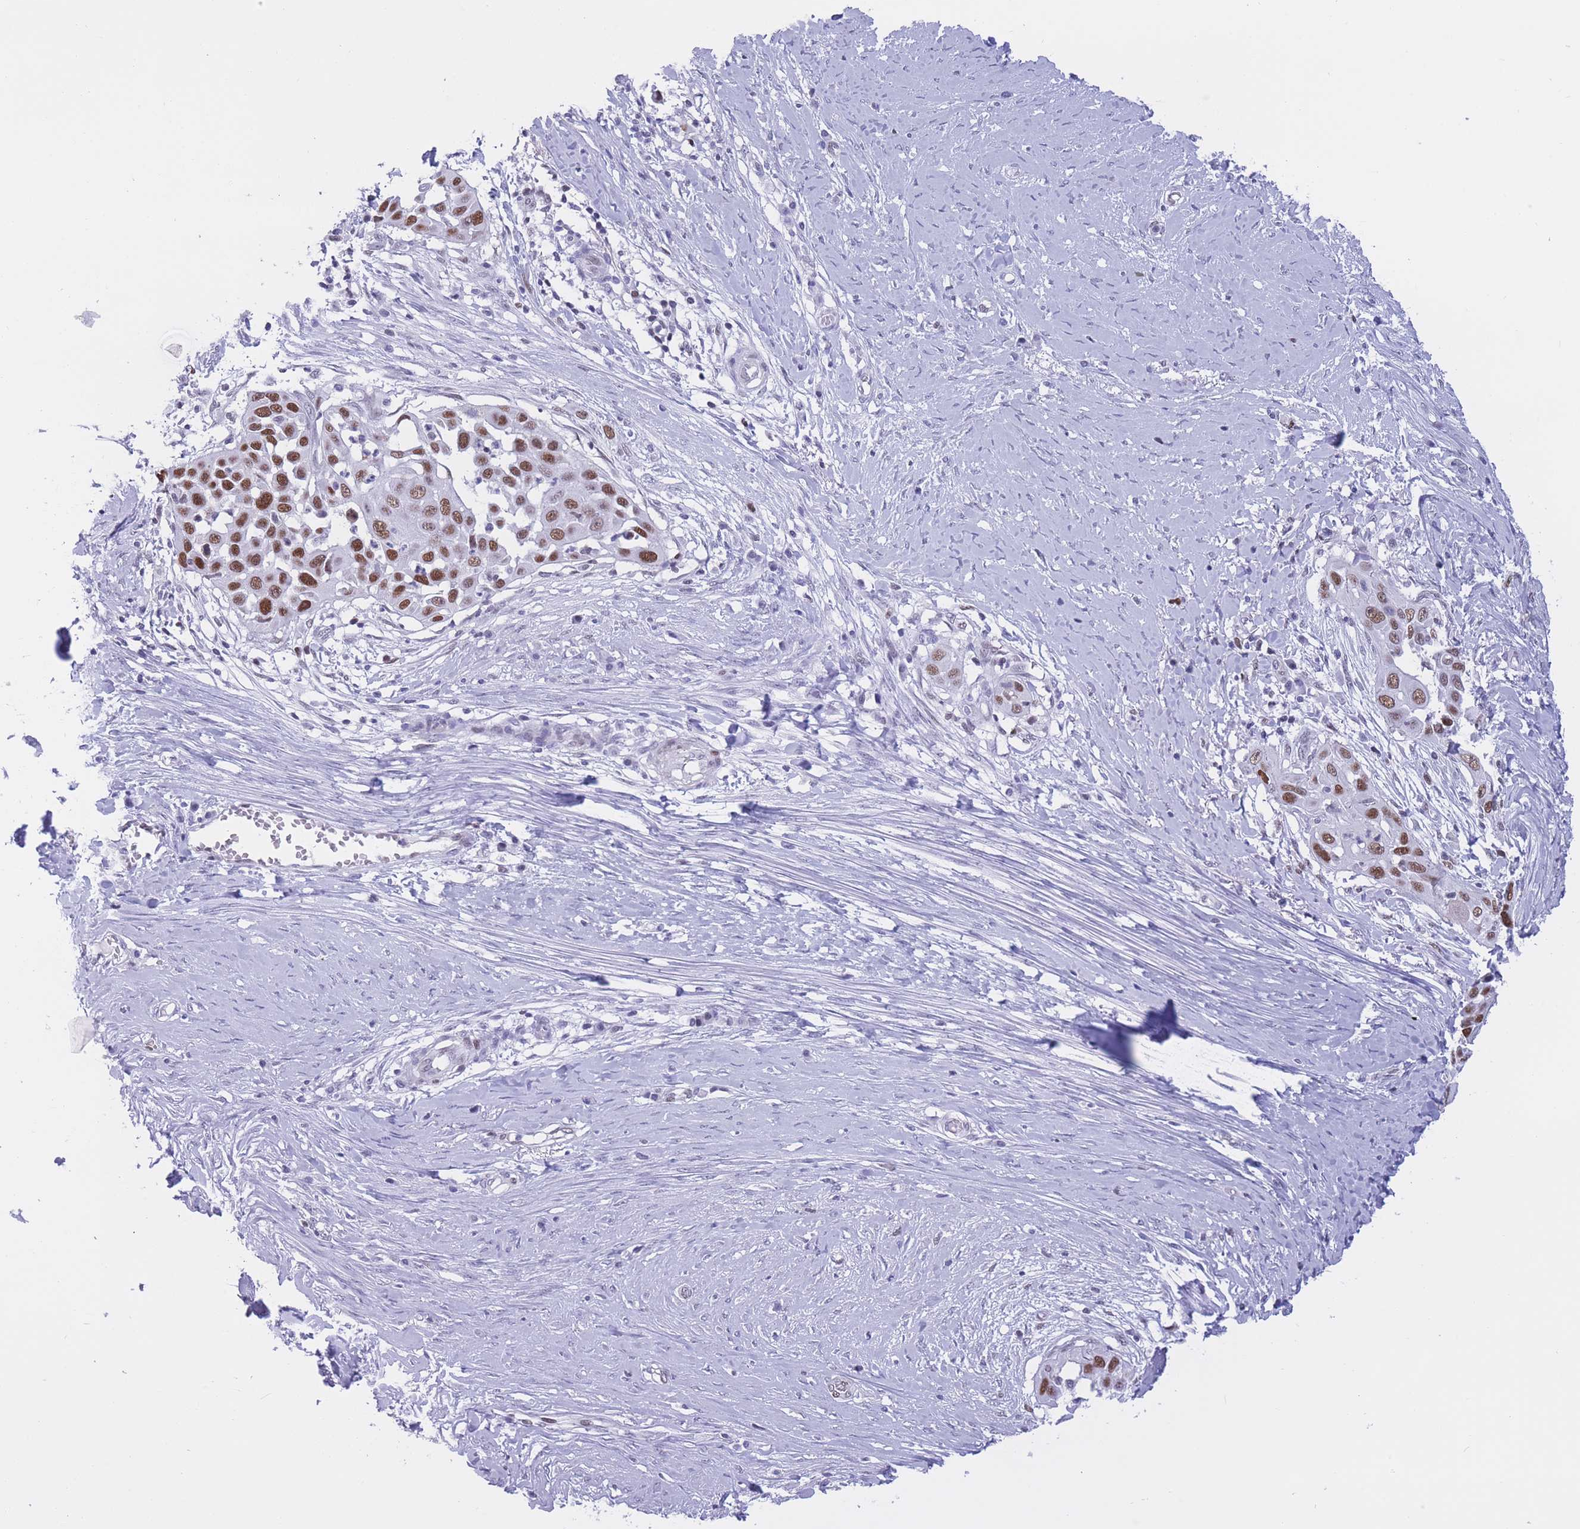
{"staining": {"intensity": "moderate", "quantity": ">75%", "location": "nuclear"}, "tissue": "skin cancer", "cell_type": "Tumor cells", "image_type": "cancer", "snomed": [{"axis": "morphology", "description": "Squamous cell carcinoma, NOS"}, {"axis": "topography", "description": "Skin"}], "caption": "Human skin cancer stained with a brown dye displays moderate nuclear positive positivity in approximately >75% of tumor cells.", "gene": "NASP", "patient": {"sex": "female", "age": 44}}